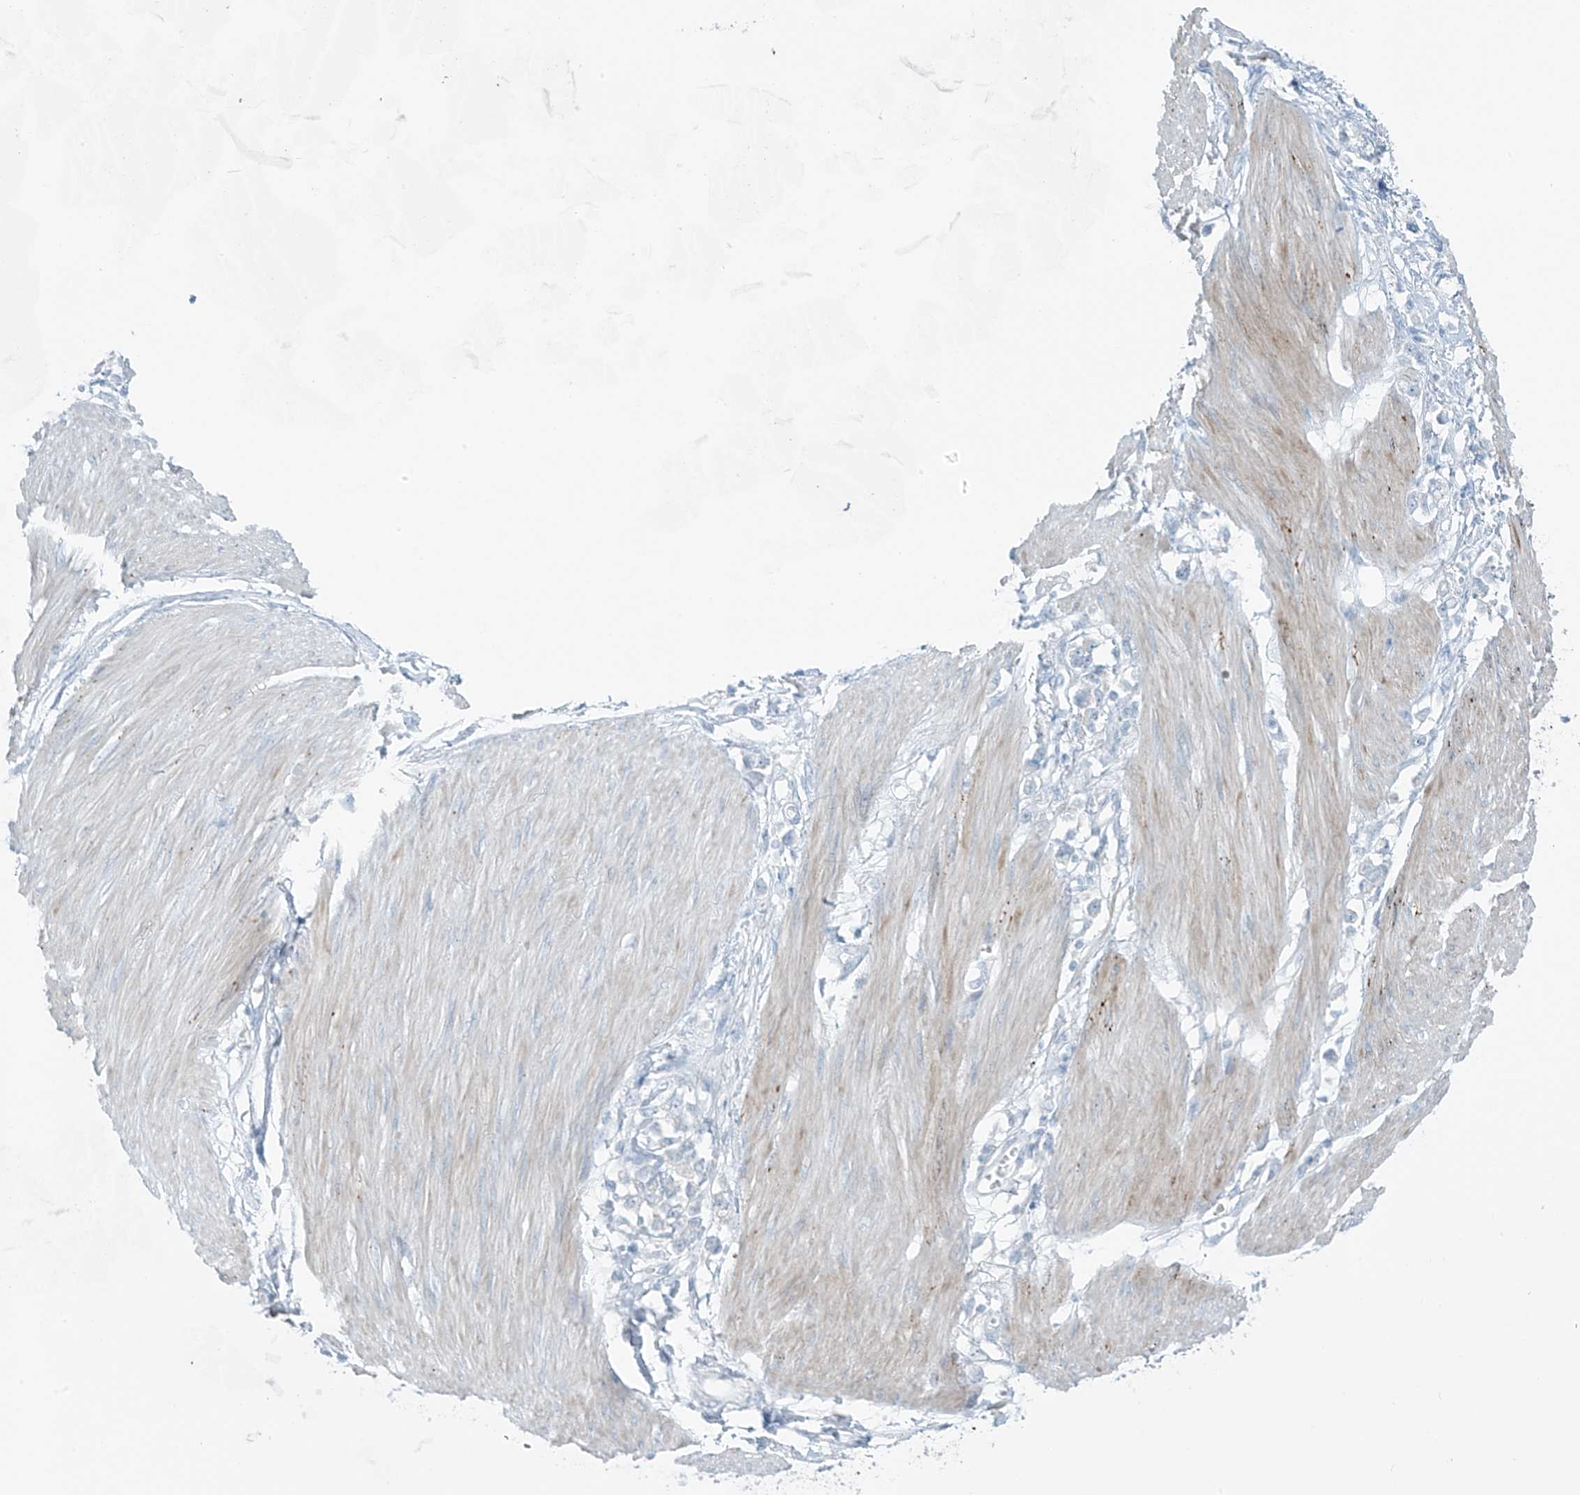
{"staining": {"intensity": "negative", "quantity": "none", "location": "none"}, "tissue": "stomach cancer", "cell_type": "Tumor cells", "image_type": "cancer", "snomed": [{"axis": "morphology", "description": "Adenocarcinoma, NOS"}, {"axis": "topography", "description": "Stomach"}], "caption": "Tumor cells show no significant protein positivity in stomach adenocarcinoma.", "gene": "SLC25A43", "patient": {"sex": "female", "age": 76}}